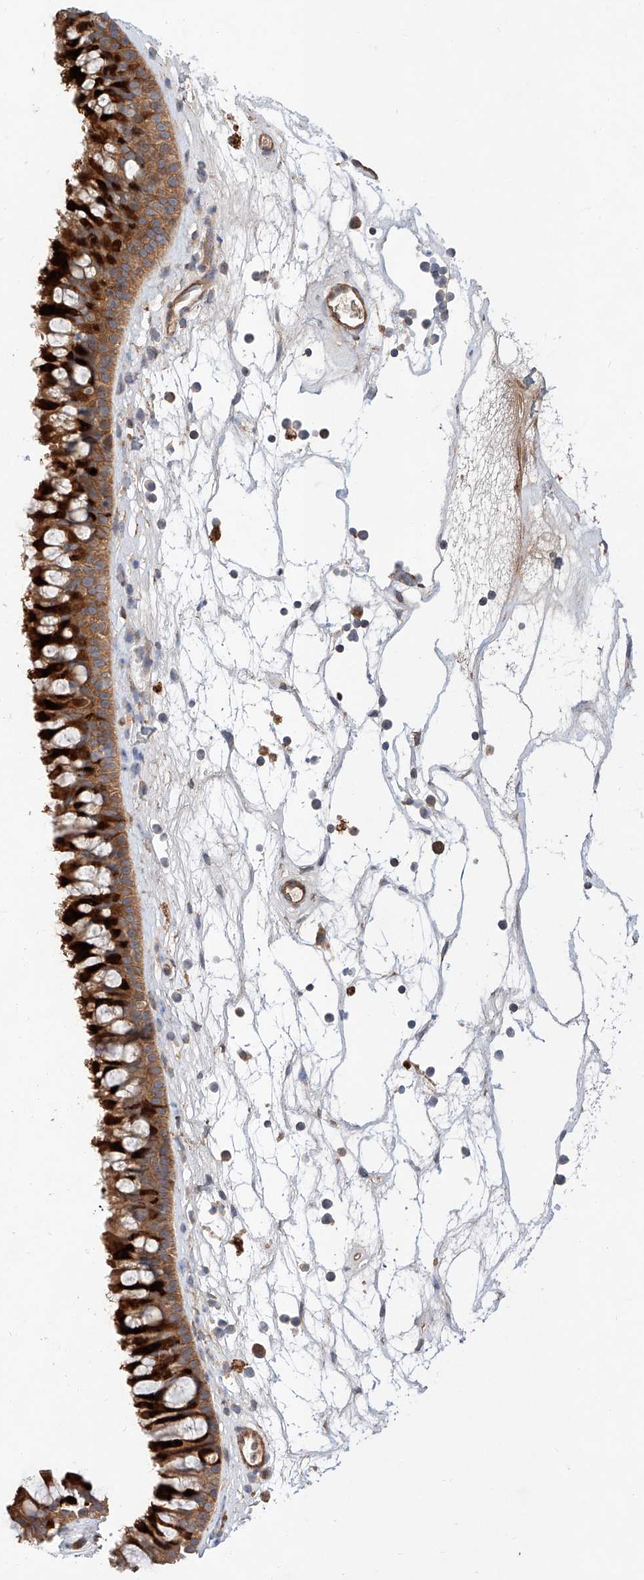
{"staining": {"intensity": "strong", "quantity": ">75%", "location": "cytoplasmic/membranous"}, "tissue": "nasopharynx", "cell_type": "Respiratory epithelial cells", "image_type": "normal", "snomed": [{"axis": "morphology", "description": "Normal tissue, NOS"}, {"axis": "topography", "description": "Nasopharynx"}], "caption": "This photomicrograph exhibits normal nasopharynx stained with IHC to label a protein in brown. The cytoplasmic/membranous of respiratory epithelial cells show strong positivity for the protein. Nuclei are counter-stained blue.", "gene": "RAB23", "patient": {"sex": "male", "age": 64}}